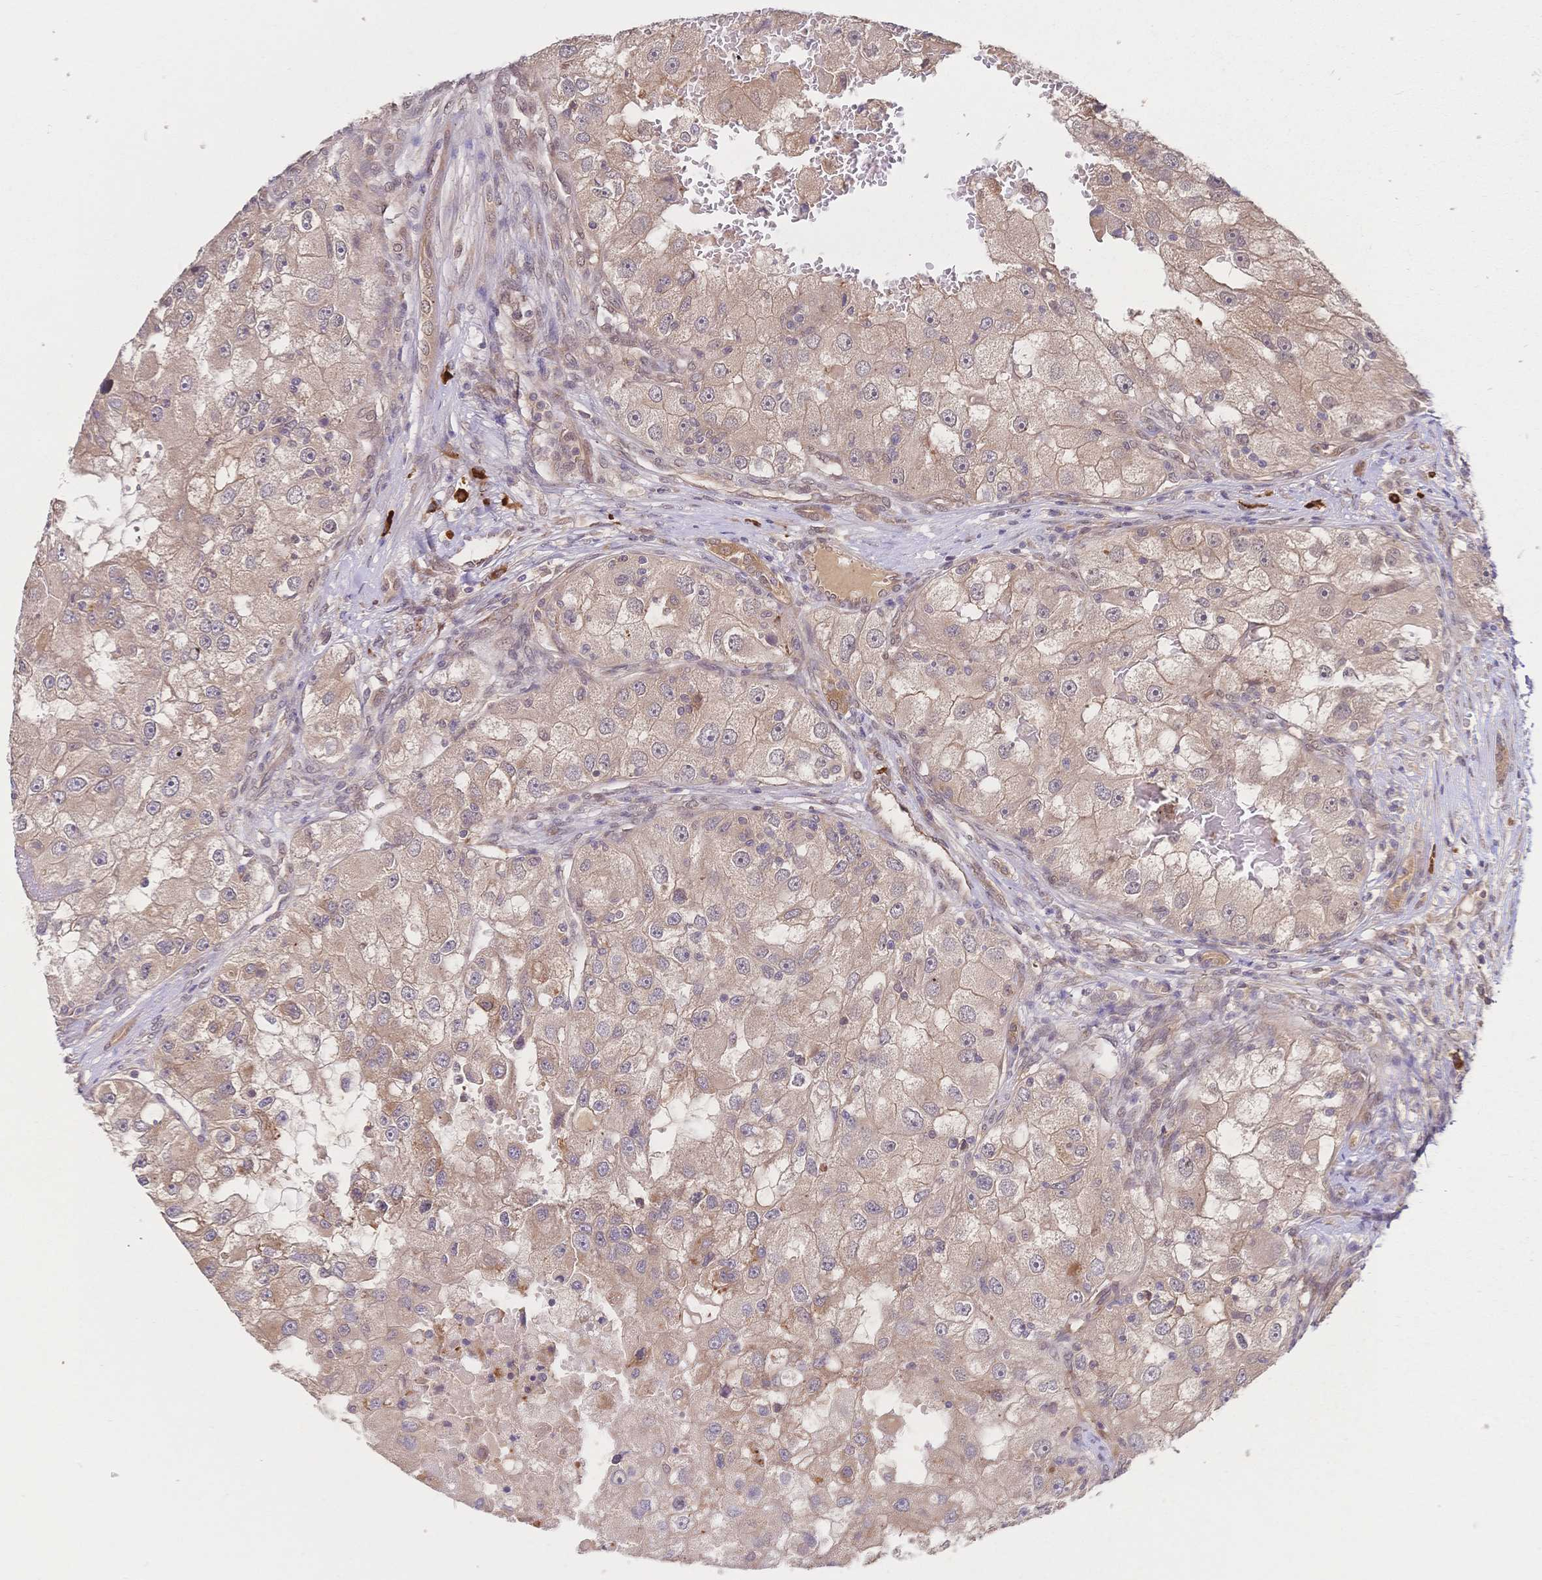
{"staining": {"intensity": "weak", "quantity": ">75%", "location": "cytoplasmic/membranous"}, "tissue": "renal cancer", "cell_type": "Tumor cells", "image_type": "cancer", "snomed": [{"axis": "morphology", "description": "Adenocarcinoma, NOS"}, {"axis": "topography", "description": "Kidney"}], "caption": "An IHC image of neoplastic tissue is shown. Protein staining in brown shows weak cytoplasmic/membranous positivity in adenocarcinoma (renal) within tumor cells. (brown staining indicates protein expression, while blue staining denotes nuclei).", "gene": "LMO4", "patient": {"sex": "male", "age": 63}}